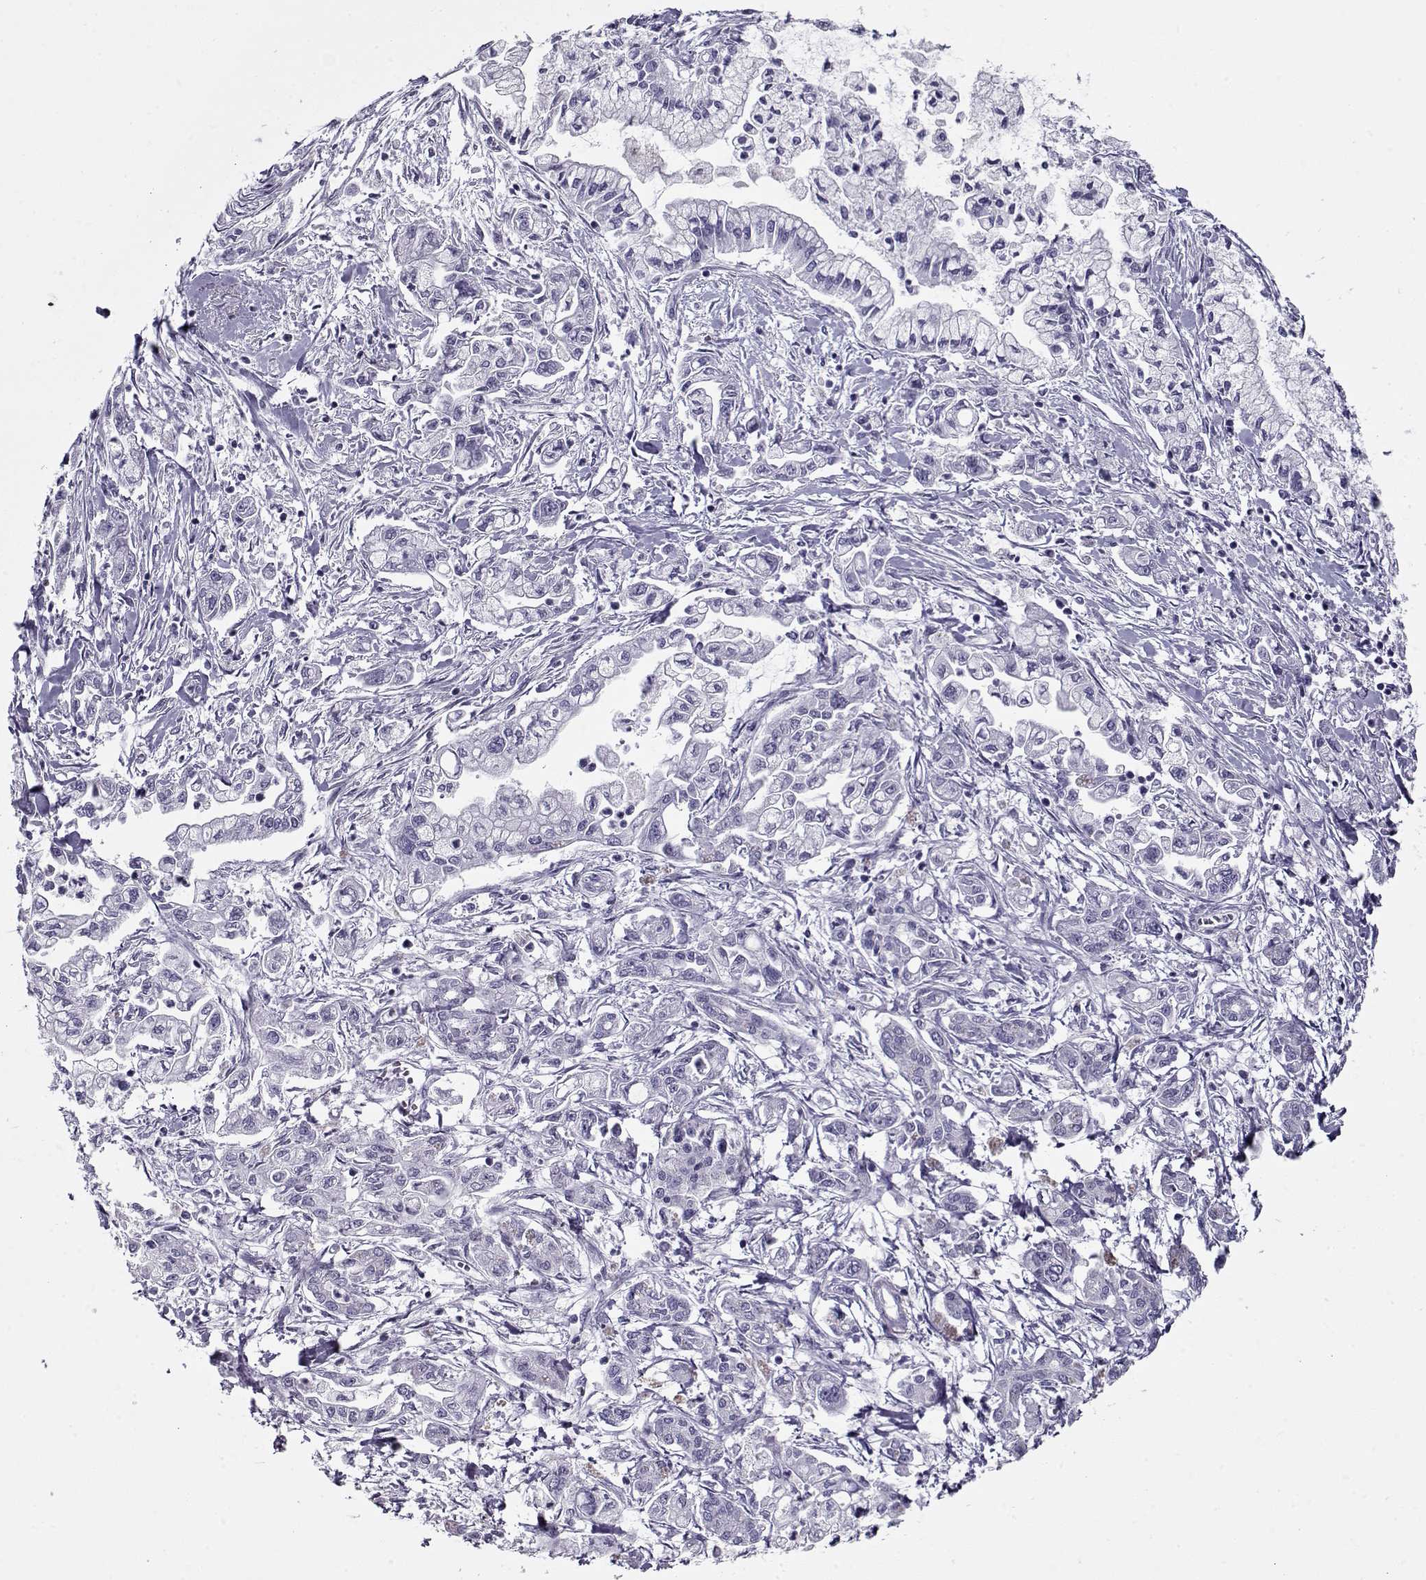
{"staining": {"intensity": "negative", "quantity": "none", "location": "none"}, "tissue": "pancreatic cancer", "cell_type": "Tumor cells", "image_type": "cancer", "snomed": [{"axis": "morphology", "description": "Adenocarcinoma, NOS"}, {"axis": "topography", "description": "Pancreas"}], "caption": "A high-resolution image shows IHC staining of pancreatic cancer (adenocarcinoma), which exhibits no significant staining in tumor cells.", "gene": "PP2D1", "patient": {"sex": "male", "age": 54}}